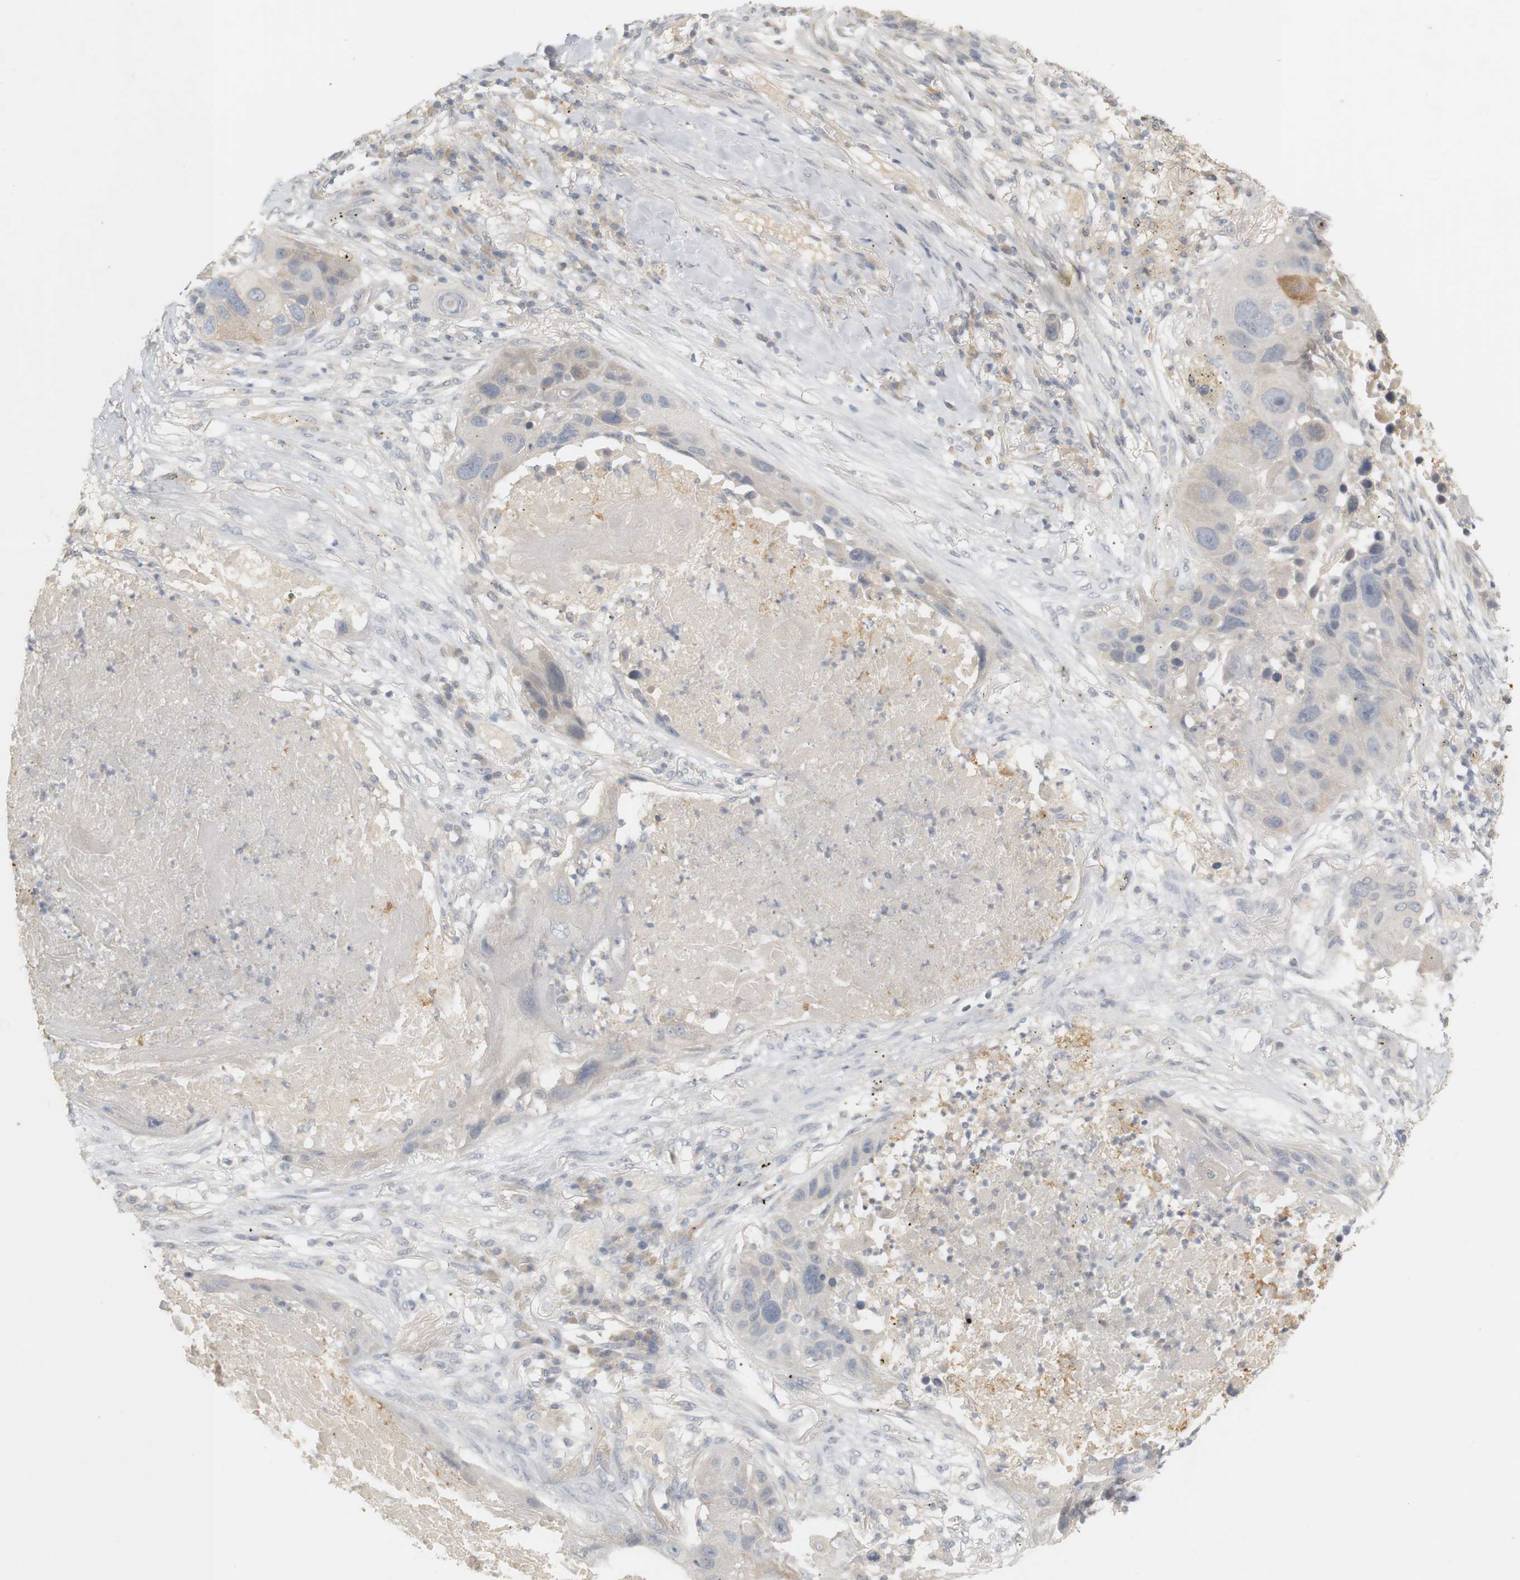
{"staining": {"intensity": "weak", "quantity": "<25%", "location": "cytoplasmic/membranous"}, "tissue": "lung cancer", "cell_type": "Tumor cells", "image_type": "cancer", "snomed": [{"axis": "morphology", "description": "Squamous cell carcinoma, NOS"}, {"axis": "topography", "description": "Lung"}], "caption": "Lung cancer (squamous cell carcinoma) was stained to show a protein in brown. There is no significant expression in tumor cells. (DAB immunohistochemistry, high magnification).", "gene": "RTN3", "patient": {"sex": "male", "age": 57}}